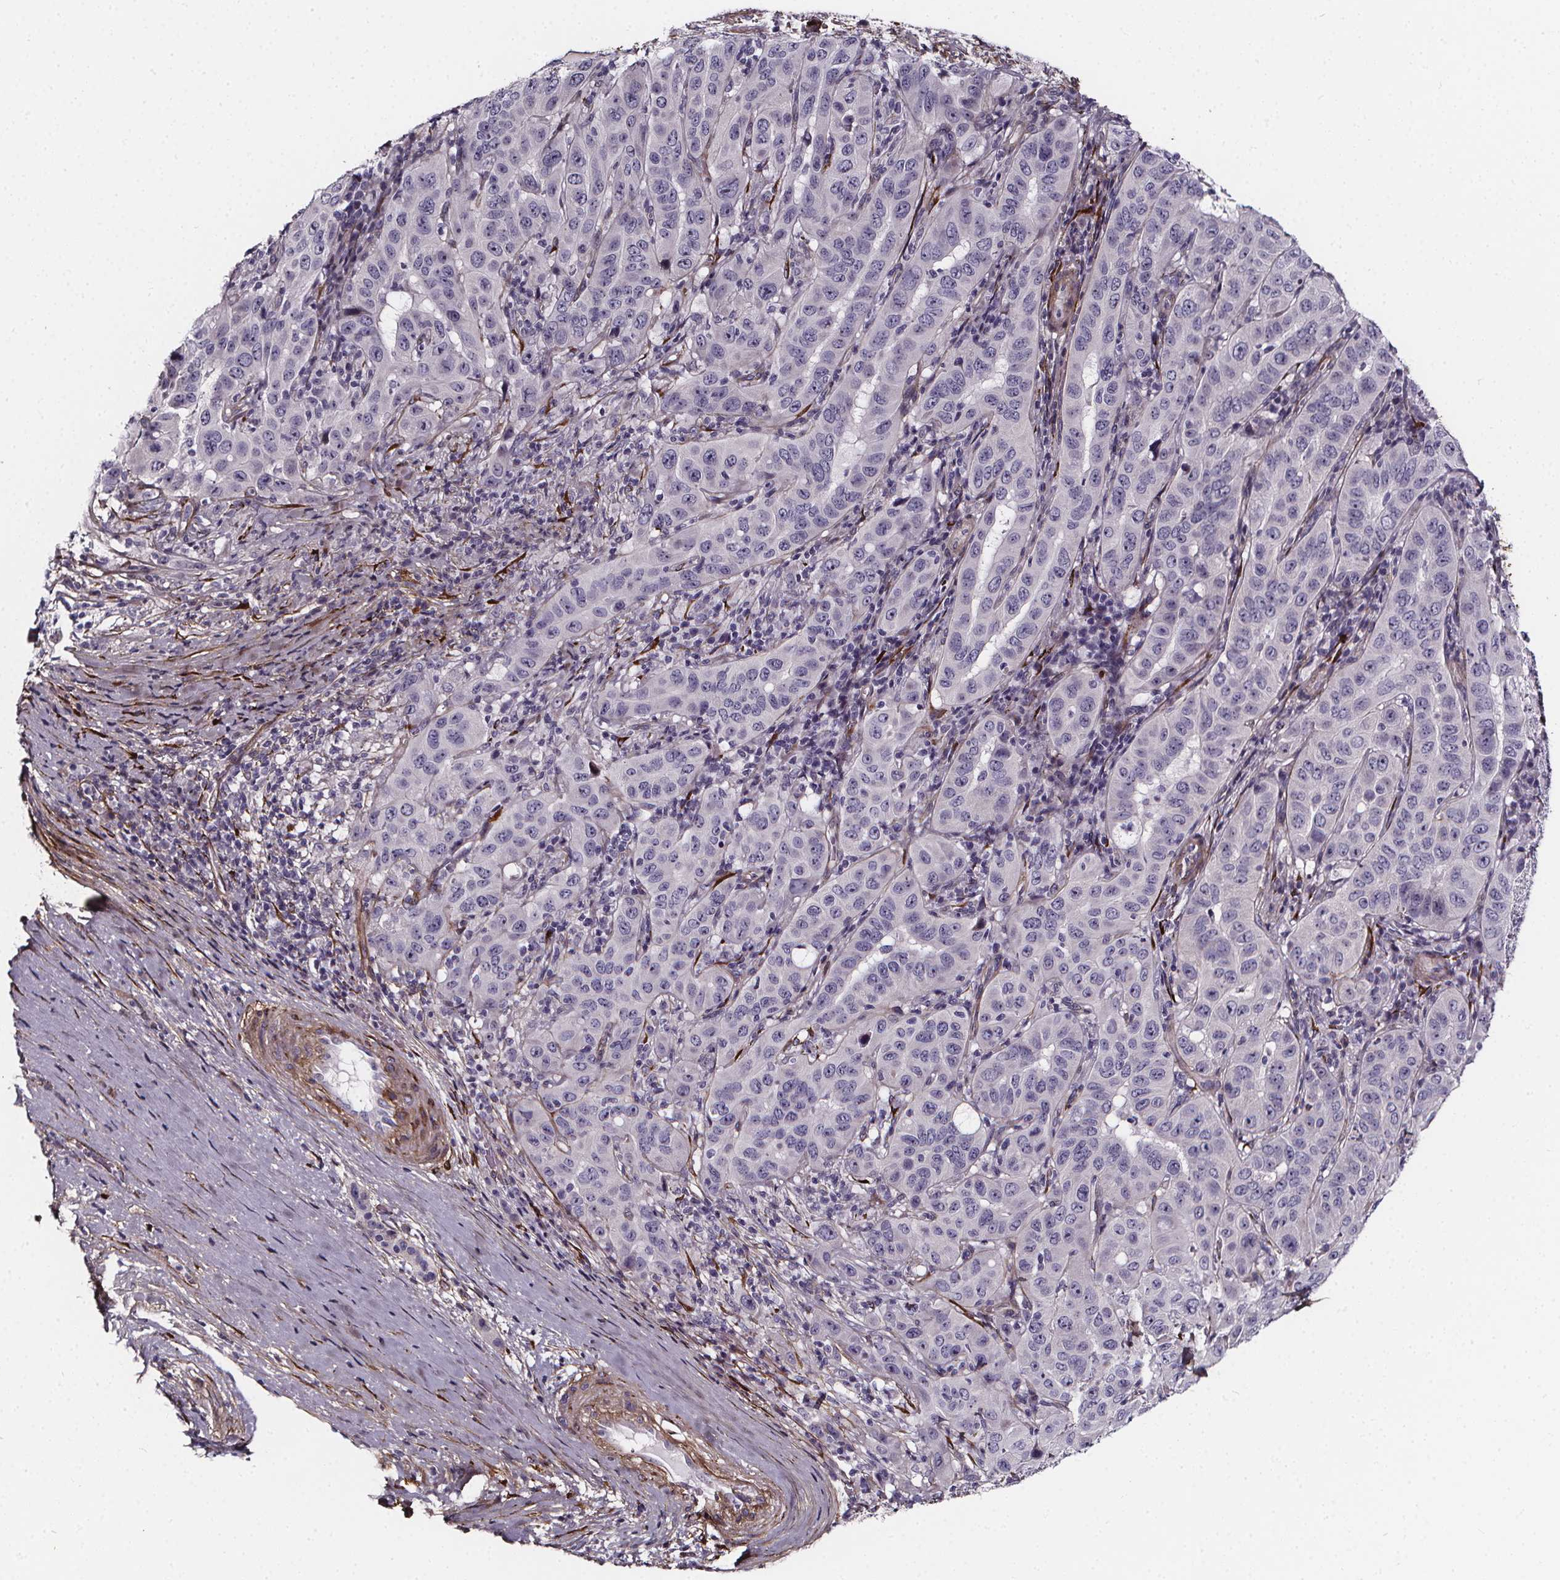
{"staining": {"intensity": "negative", "quantity": "none", "location": "none"}, "tissue": "pancreatic cancer", "cell_type": "Tumor cells", "image_type": "cancer", "snomed": [{"axis": "morphology", "description": "Adenocarcinoma, NOS"}, {"axis": "topography", "description": "Pancreas"}], "caption": "Tumor cells show no significant protein expression in adenocarcinoma (pancreatic).", "gene": "AEBP1", "patient": {"sex": "male", "age": 63}}